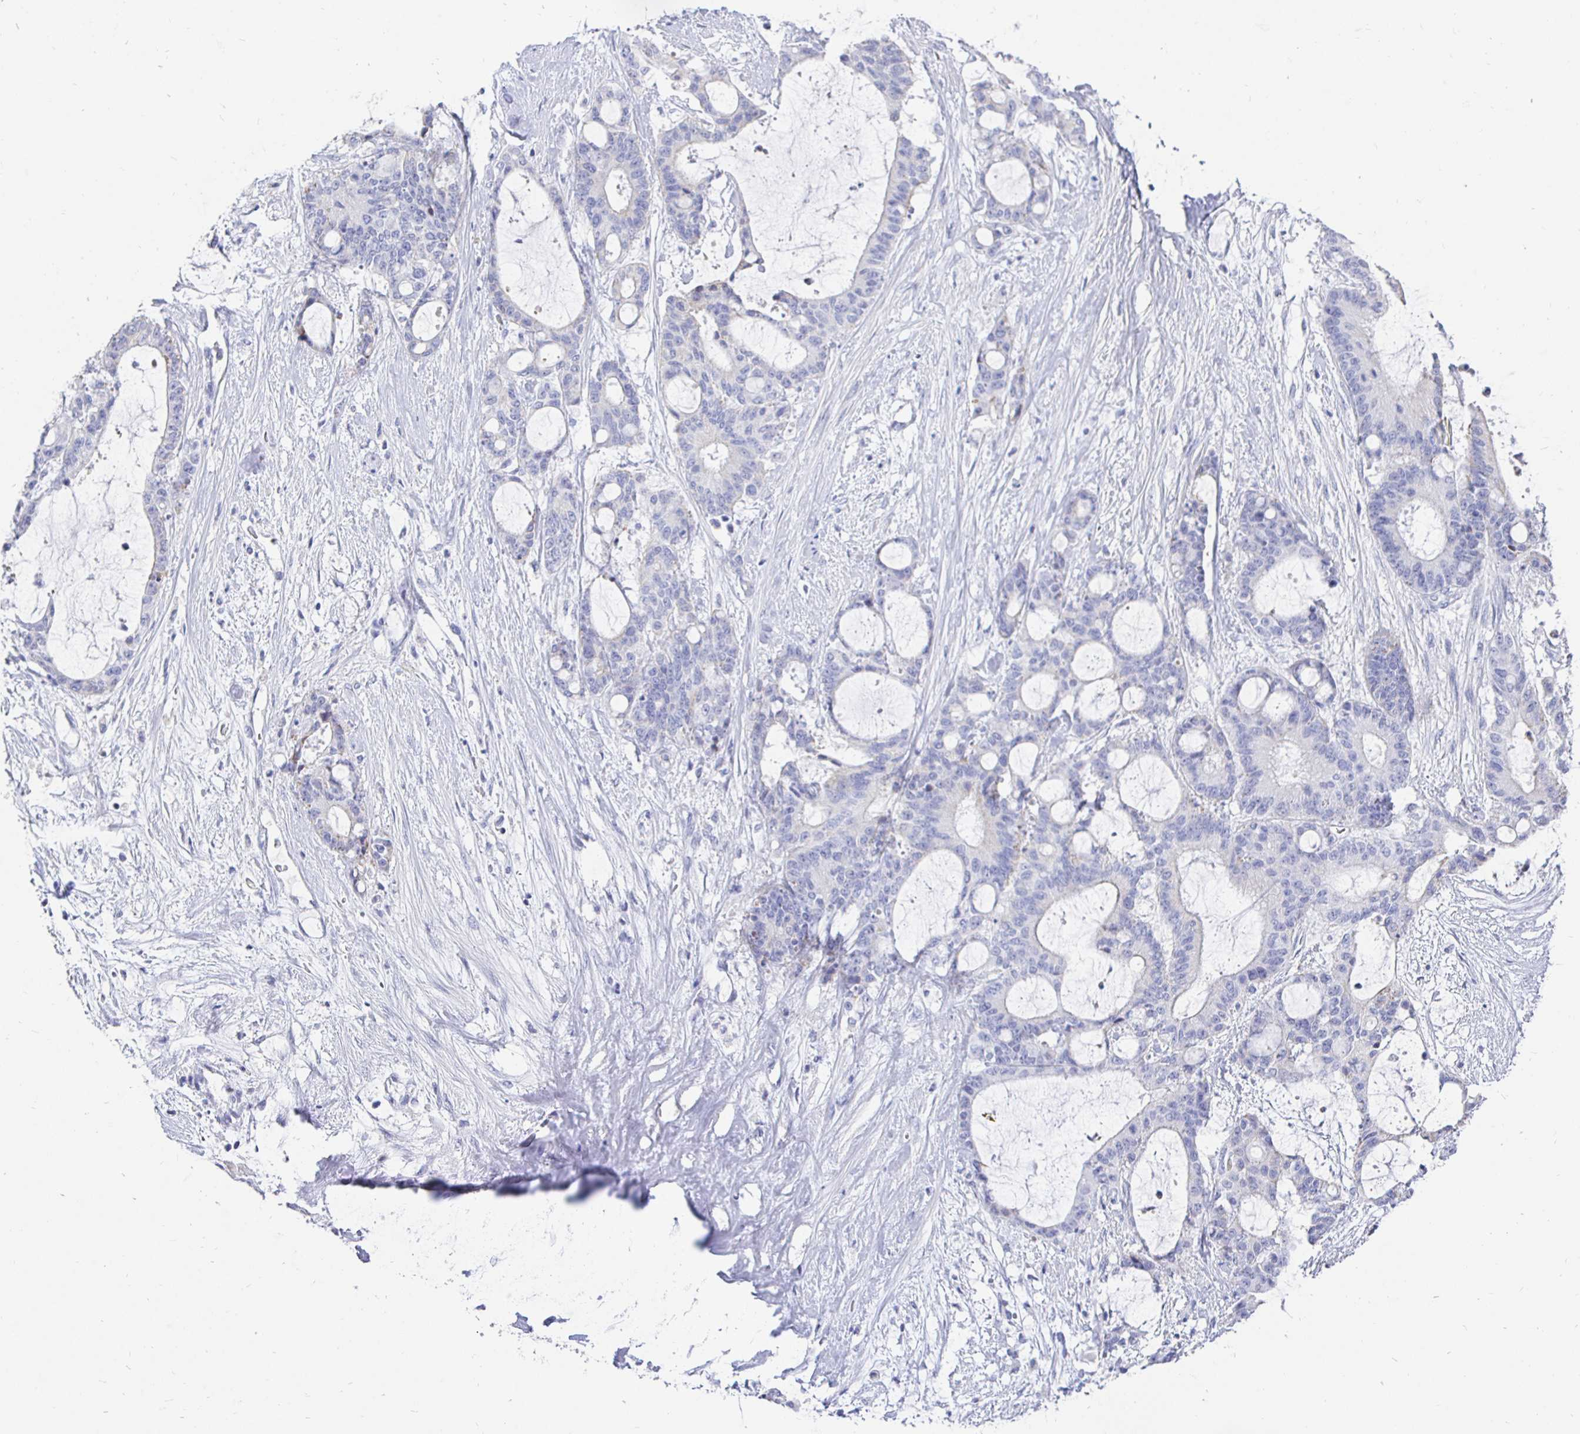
{"staining": {"intensity": "negative", "quantity": "none", "location": "none"}, "tissue": "liver cancer", "cell_type": "Tumor cells", "image_type": "cancer", "snomed": [{"axis": "morphology", "description": "Normal tissue, NOS"}, {"axis": "morphology", "description": "Cholangiocarcinoma"}, {"axis": "topography", "description": "Liver"}, {"axis": "topography", "description": "Peripheral nerve tissue"}], "caption": "The immunohistochemistry micrograph has no significant expression in tumor cells of liver cancer tissue.", "gene": "CR2", "patient": {"sex": "female", "age": 73}}